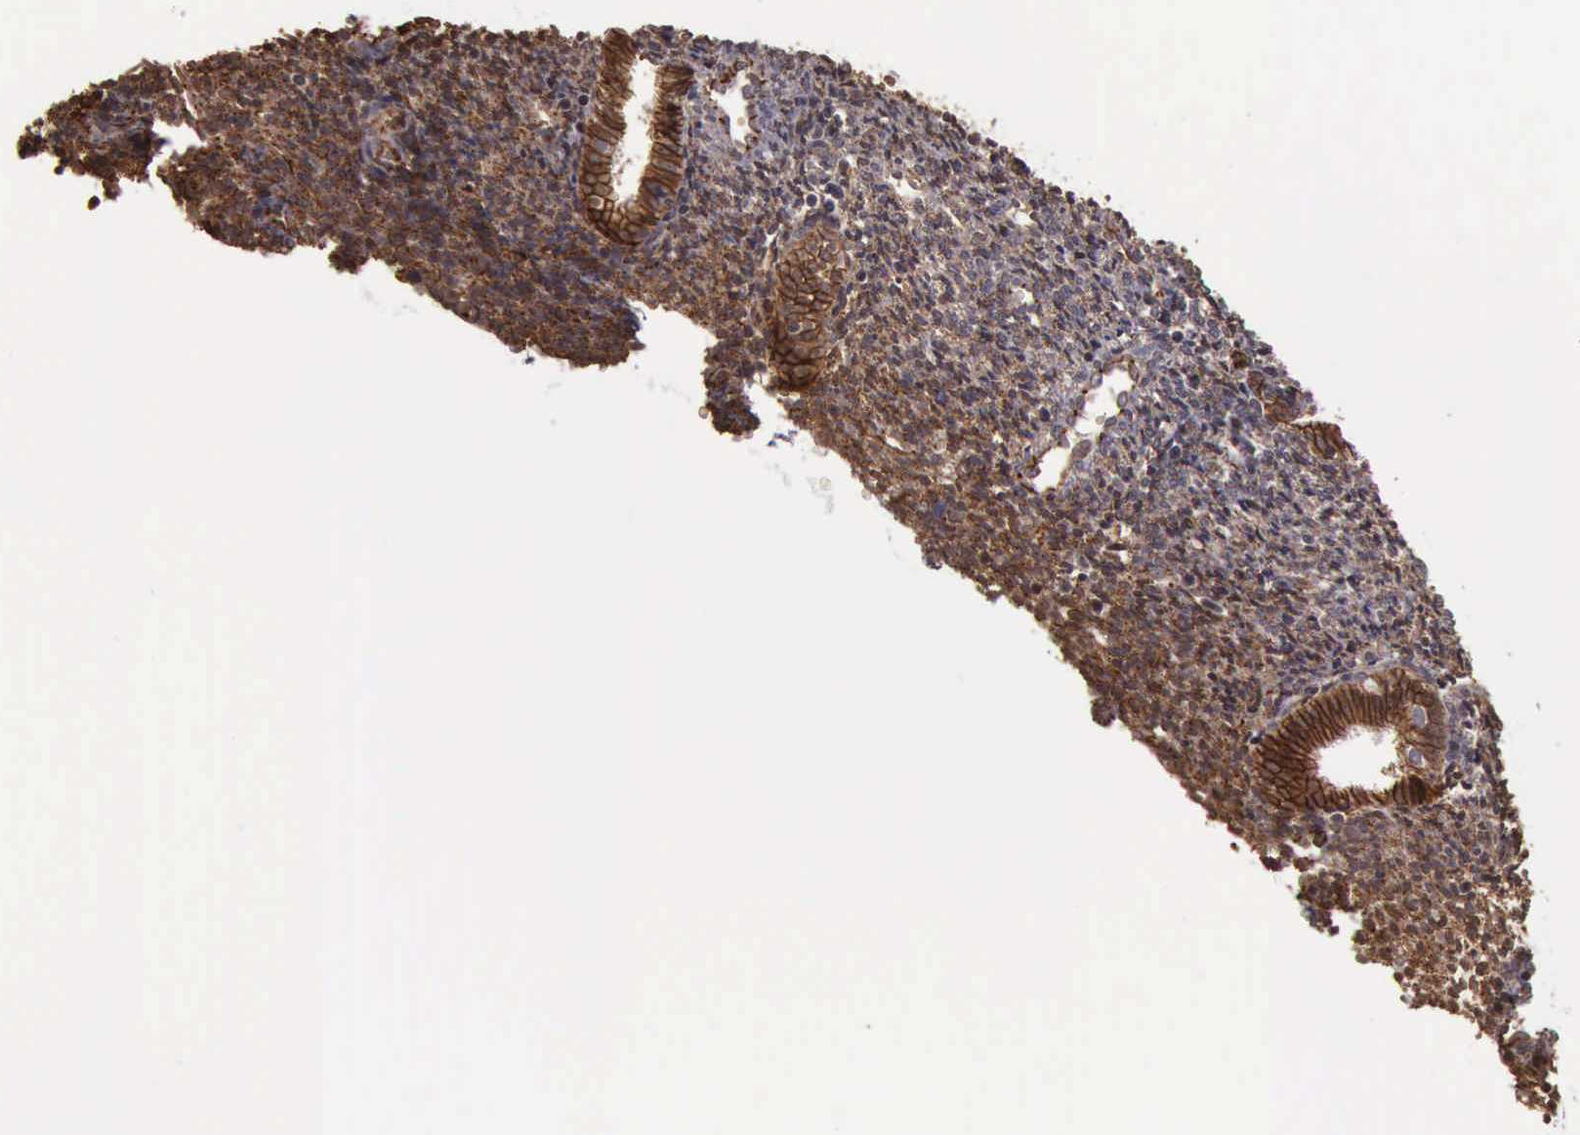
{"staining": {"intensity": "weak", "quantity": ">75%", "location": "cytoplasmic/membranous"}, "tissue": "endometrium", "cell_type": "Cells in endometrial stroma", "image_type": "normal", "snomed": [{"axis": "morphology", "description": "Normal tissue, NOS"}, {"axis": "topography", "description": "Endometrium"}], "caption": "Protein expression analysis of unremarkable human endometrium reveals weak cytoplasmic/membranous staining in approximately >75% of cells in endometrial stroma.", "gene": "CTNNB1", "patient": {"sex": "female", "age": 27}}